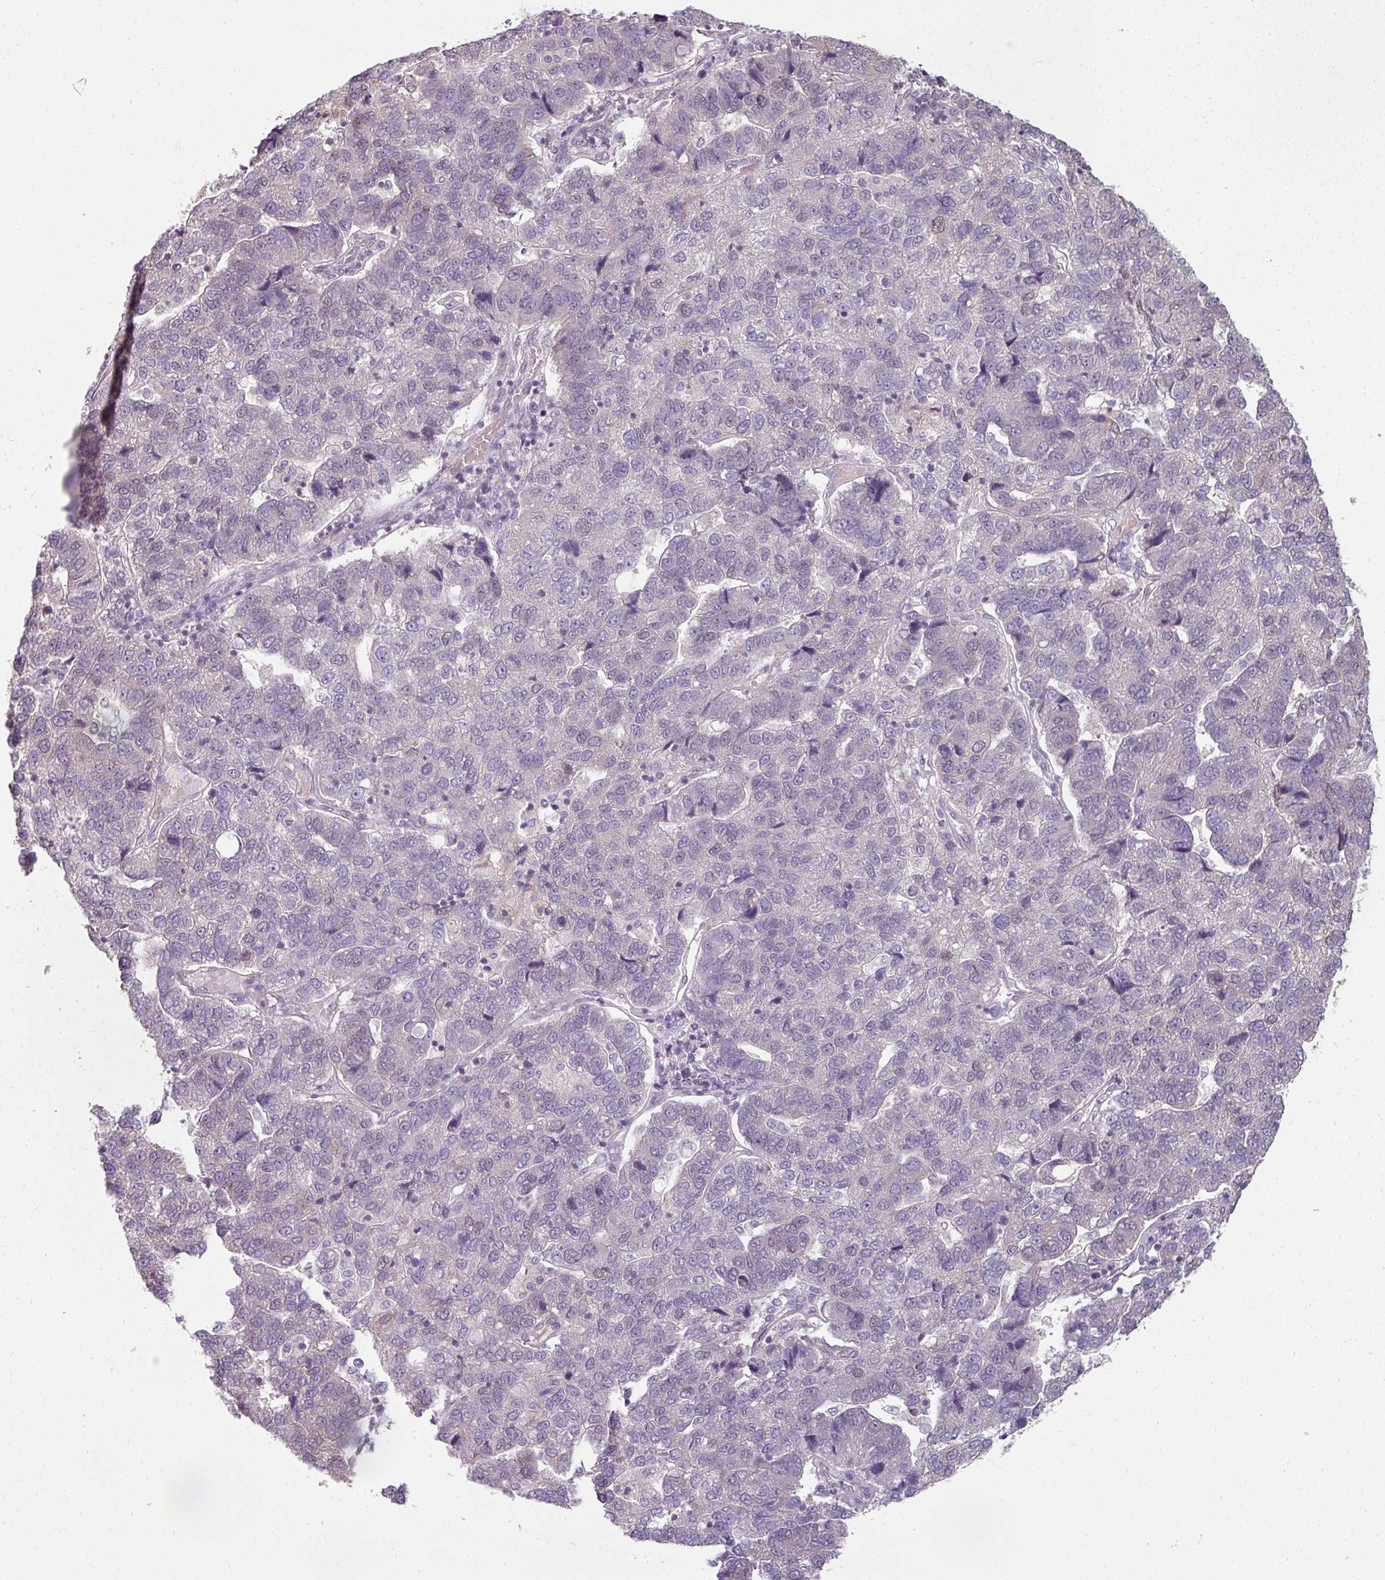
{"staining": {"intensity": "negative", "quantity": "none", "location": "none"}, "tissue": "pancreatic cancer", "cell_type": "Tumor cells", "image_type": "cancer", "snomed": [{"axis": "morphology", "description": "Adenocarcinoma, NOS"}, {"axis": "topography", "description": "Pancreas"}], "caption": "Pancreatic cancer (adenocarcinoma) was stained to show a protein in brown. There is no significant staining in tumor cells. Brightfield microscopy of IHC stained with DAB (3,3'-diaminobenzidine) (brown) and hematoxylin (blue), captured at high magnification.", "gene": "C19orf33", "patient": {"sex": "female", "age": 61}}